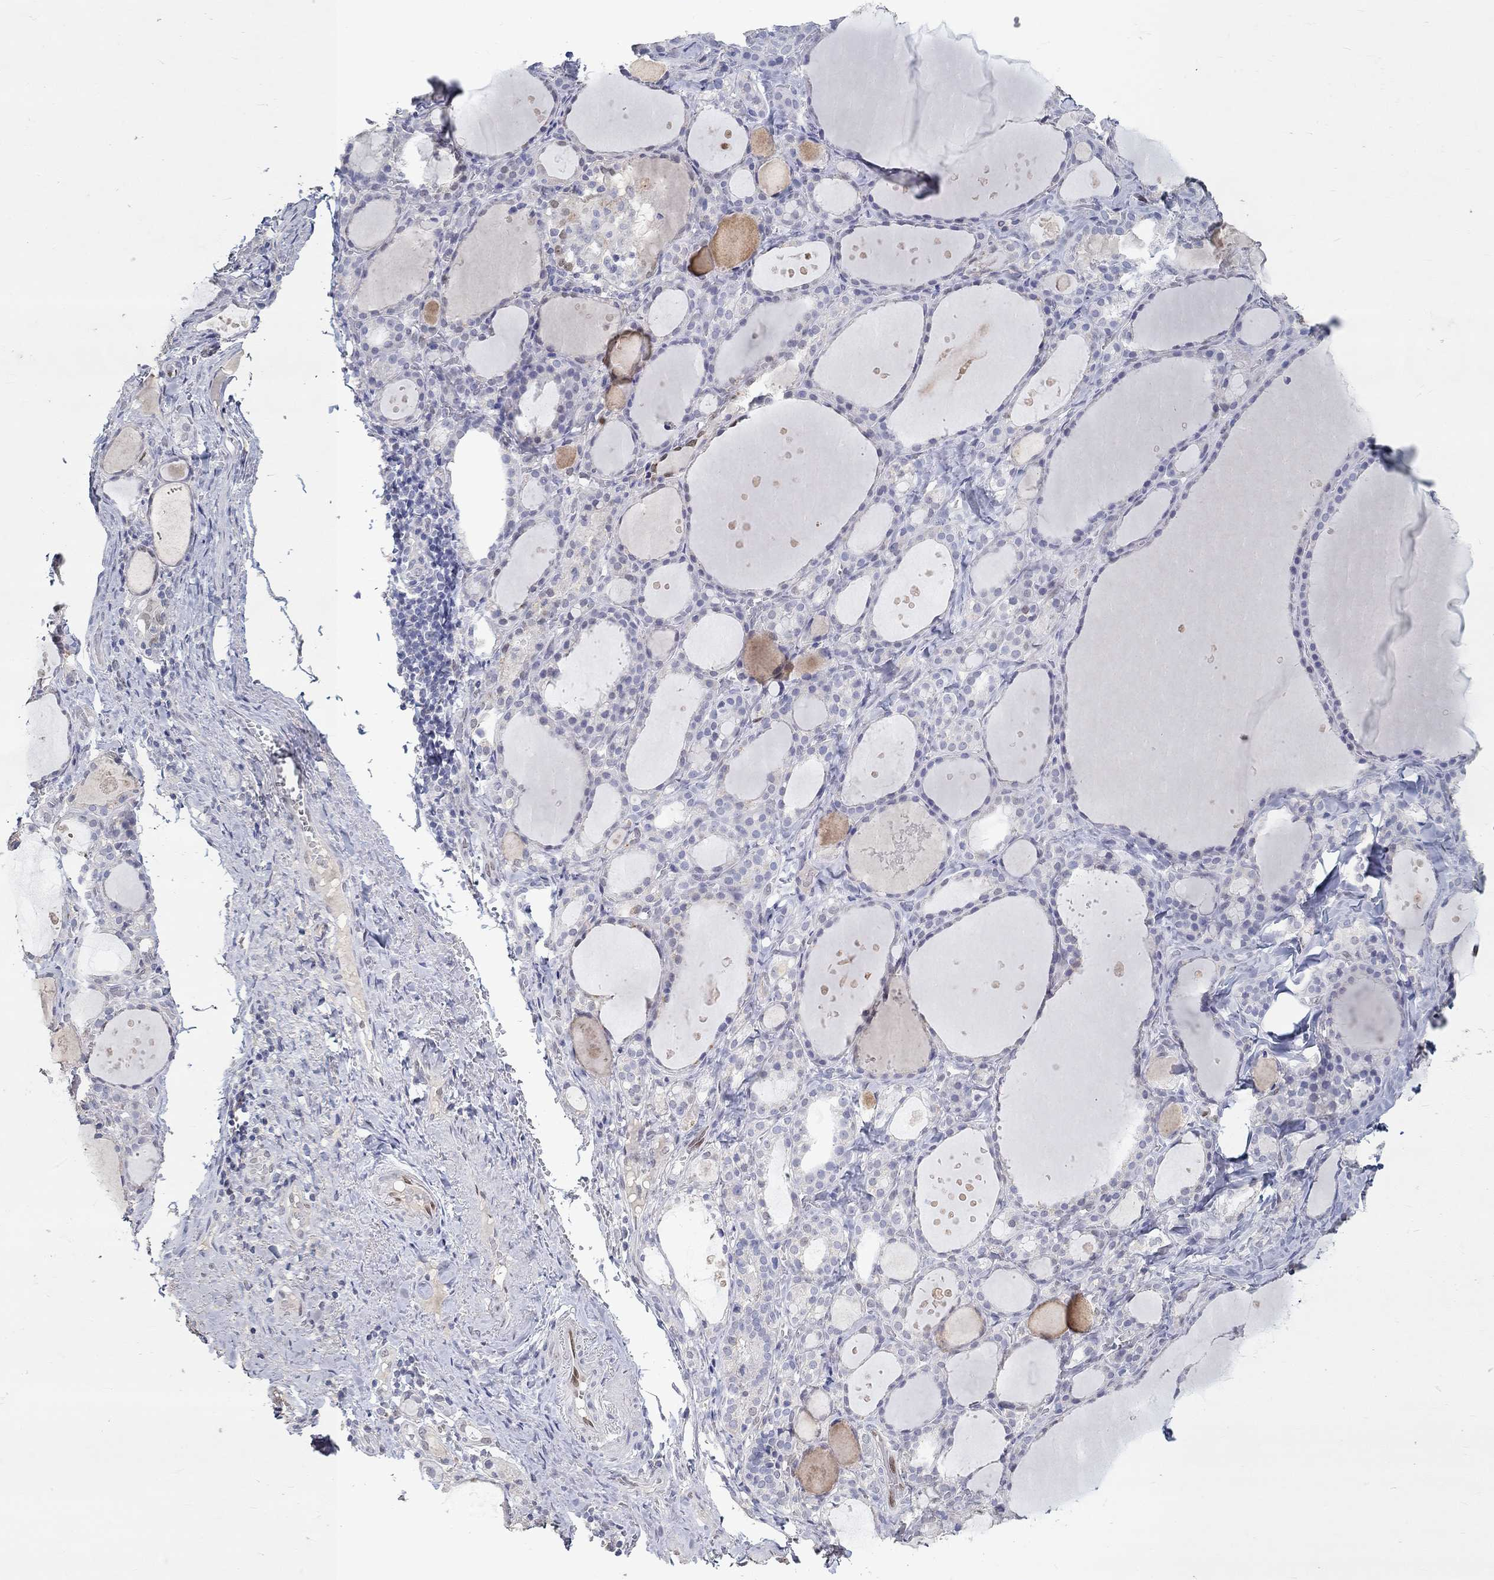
{"staining": {"intensity": "moderate", "quantity": "<25%", "location": "cytoplasmic/membranous"}, "tissue": "thyroid gland", "cell_type": "Glandular cells", "image_type": "normal", "snomed": [{"axis": "morphology", "description": "Normal tissue, NOS"}, {"axis": "topography", "description": "Thyroid gland"}], "caption": "IHC of normal thyroid gland demonstrates low levels of moderate cytoplasmic/membranous positivity in about <25% of glandular cells. (DAB IHC, brown staining for protein, blue staining for nuclei).", "gene": "FGF2", "patient": {"sex": "male", "age": 68}}